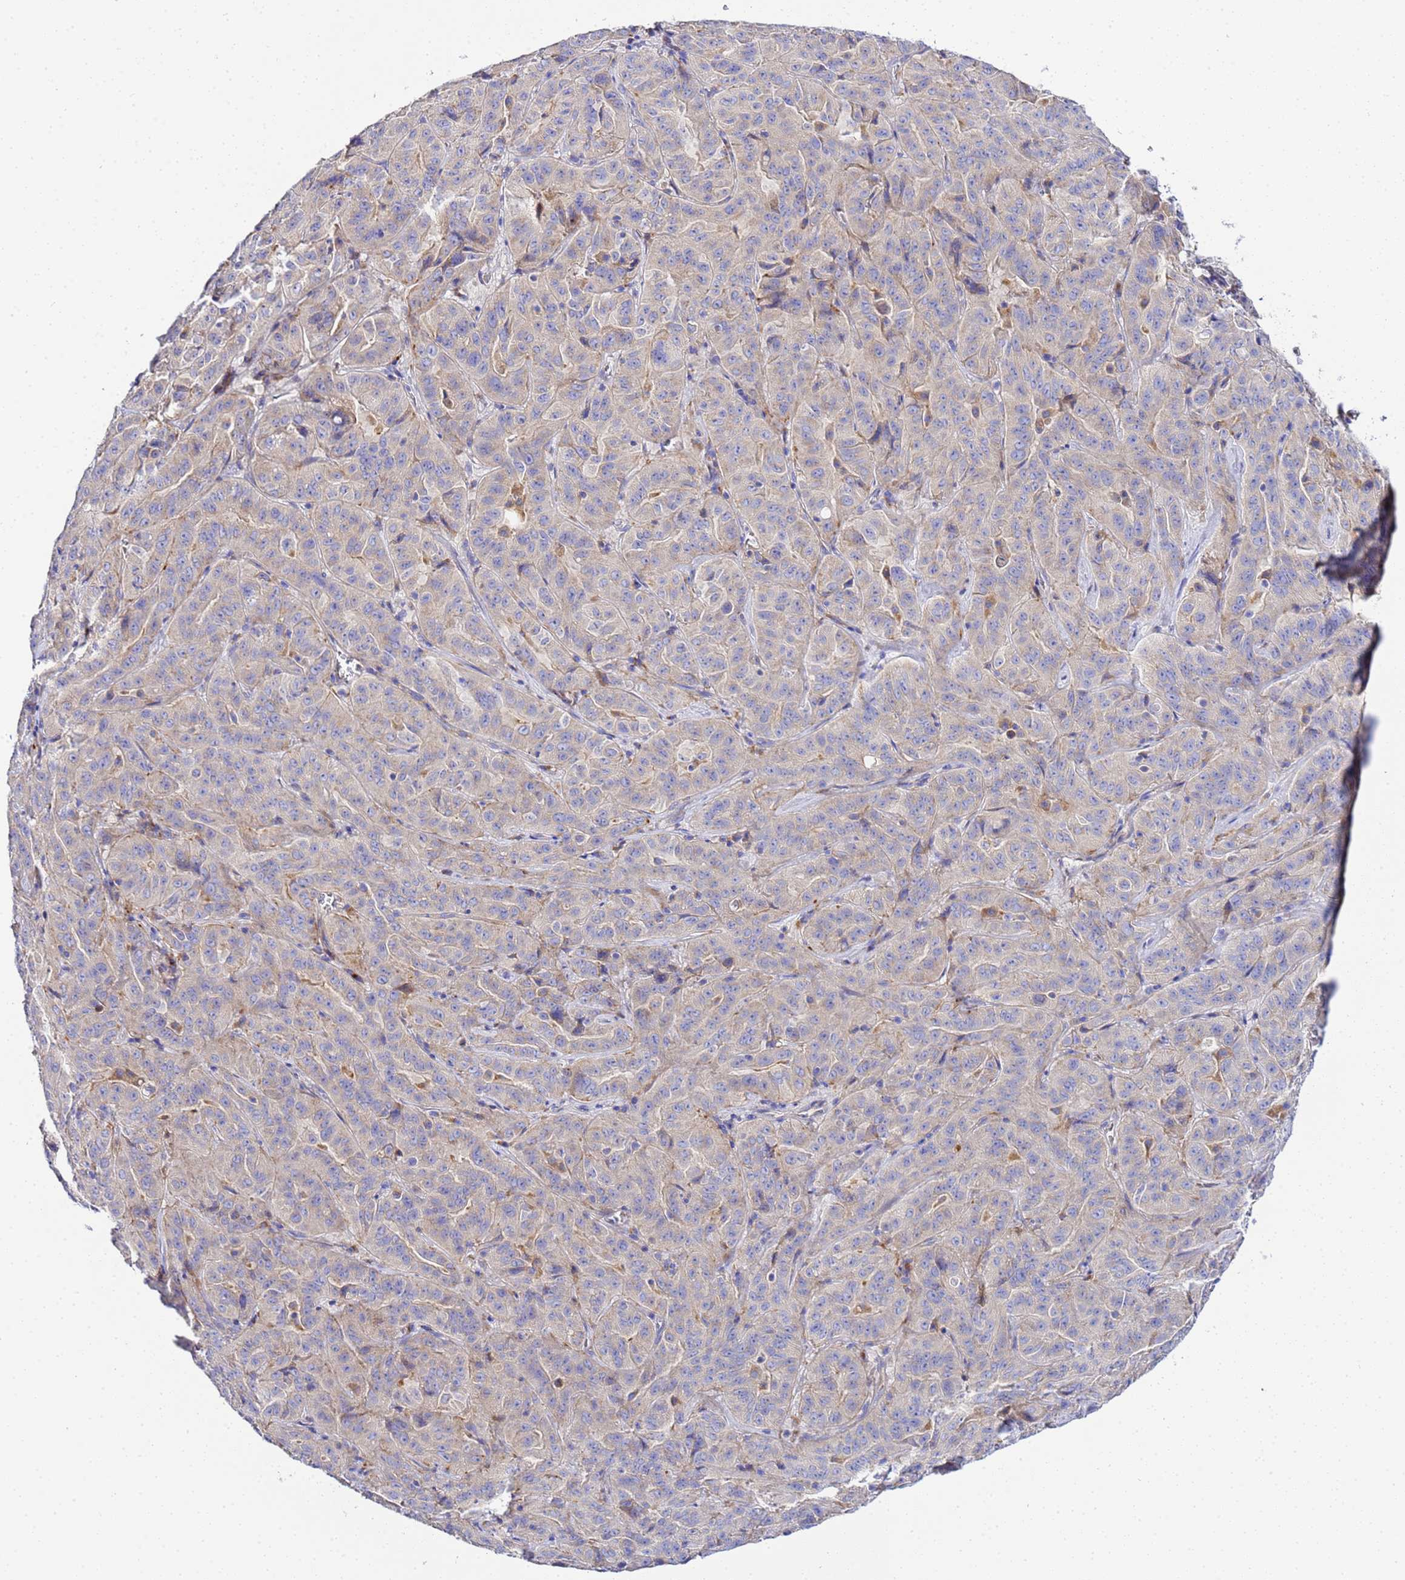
{"staining": {"intensity": "weak", "quantity": "<25%", "location": "cytoplasmic/membranous"}, "tissue": "pancreatic cancer", "cell_type": "Tumor cells", "image_type": "cancer", "snomed": [{"axis": "morphology", "description": "Adenocarcinoma, NOS"}, {"axis": "topography", "description": "Pancreas"}], "caption": "IHC of human pancreatic adenocarcinoma demonstrates no staining in tumor cells.", "gene": "VTI1B", "patient": {"sex": "male", "age": 63}}